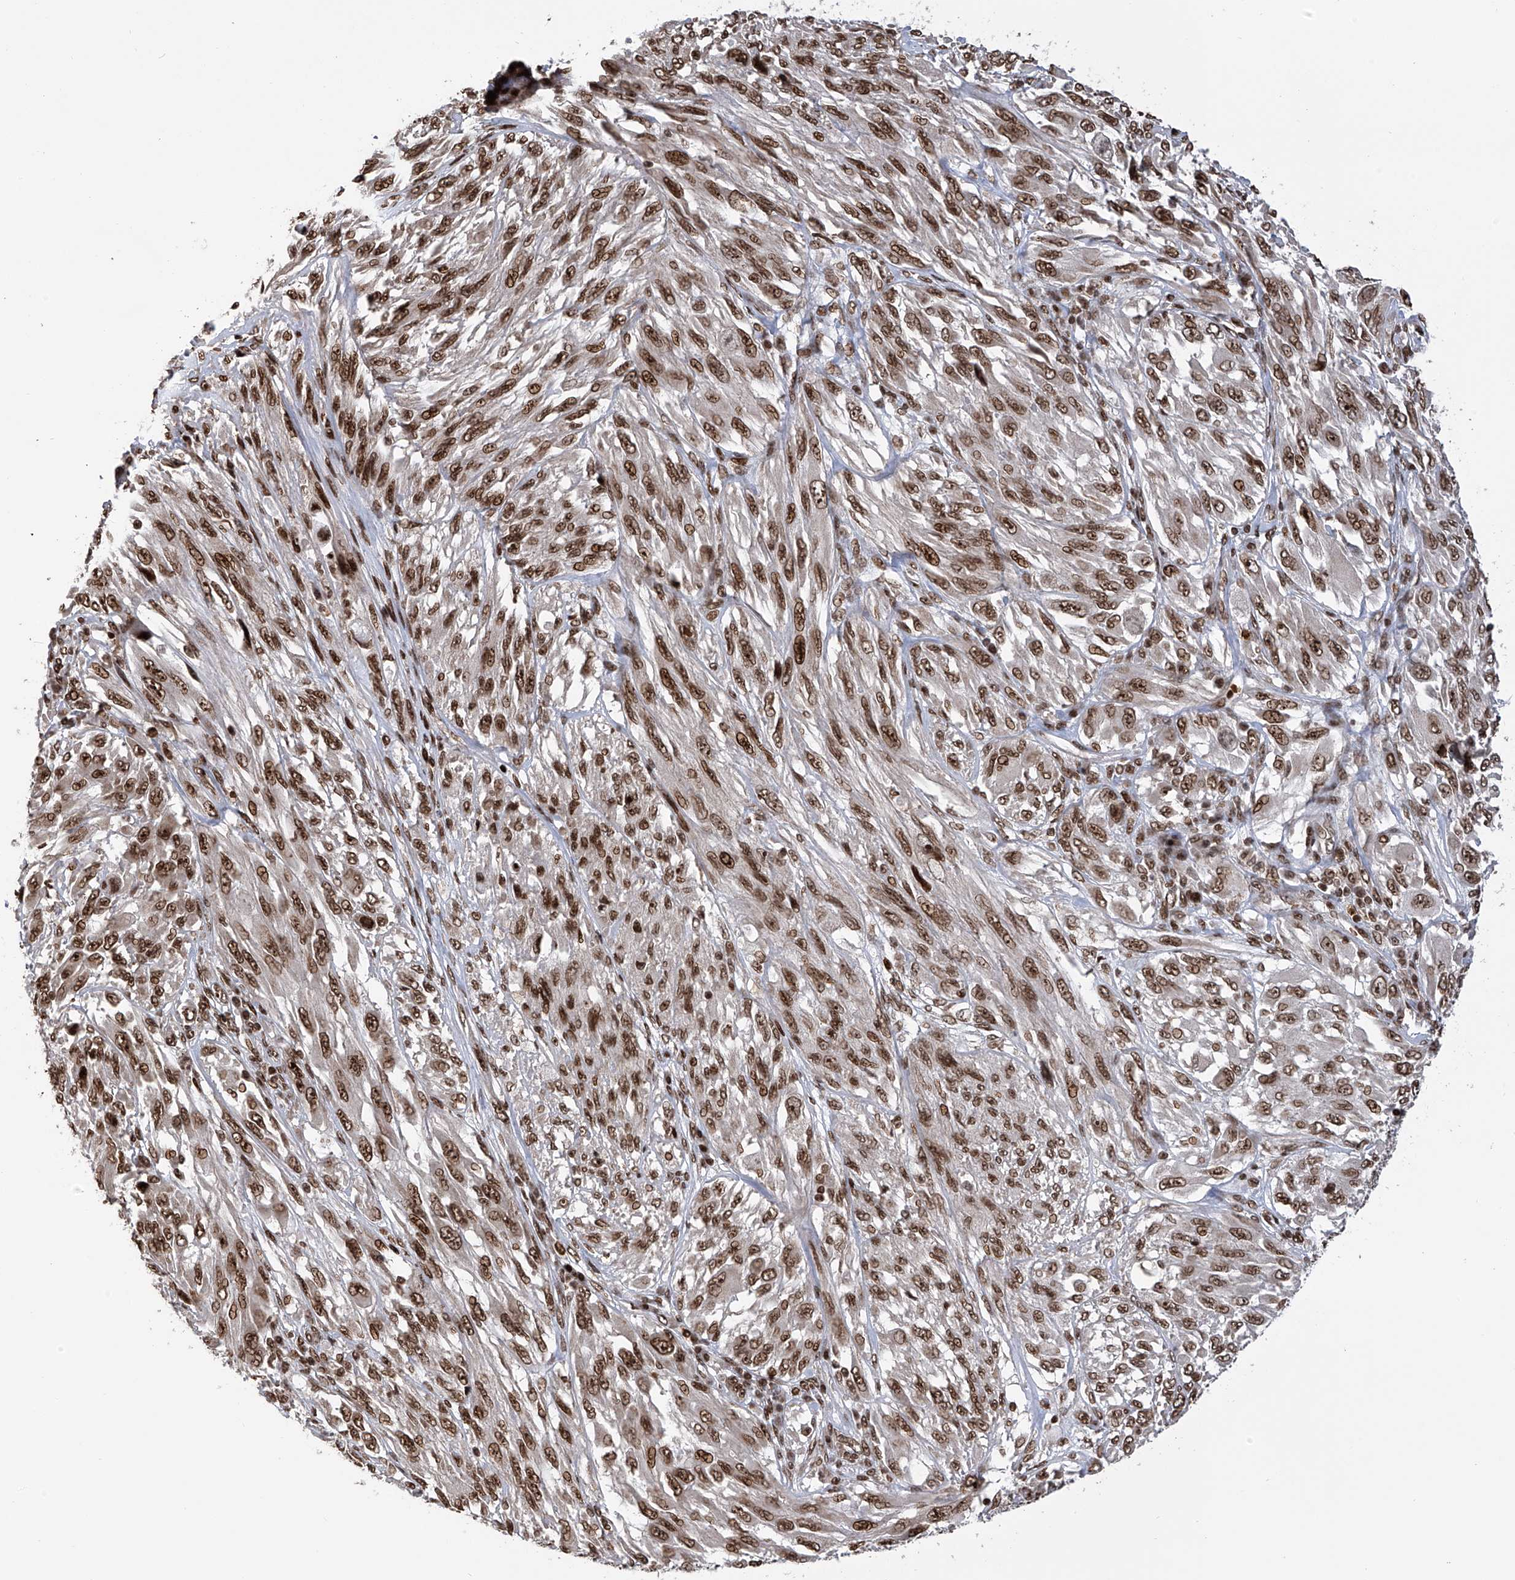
{"staining": {"intensity": "strong", "quantity": ">75%", "location": "nuclear"}, "tissue": "melanoma", "cell_type": "Tumor cells", "image_type": "cancer", "snomed": [{"axis": "morphology", "description": "Malignant melanoma, NOS"}, {"axis": "topography", "description": "Skin"}], "caption": "A micrograph showing strong nuclear positivity in approximately >75% of tumor cells in malignant melanoma, as visualized by brown immunohistochemical staining.", "gene": "PAK1IP1", "patient": {"sex": "female", "age": 91}}